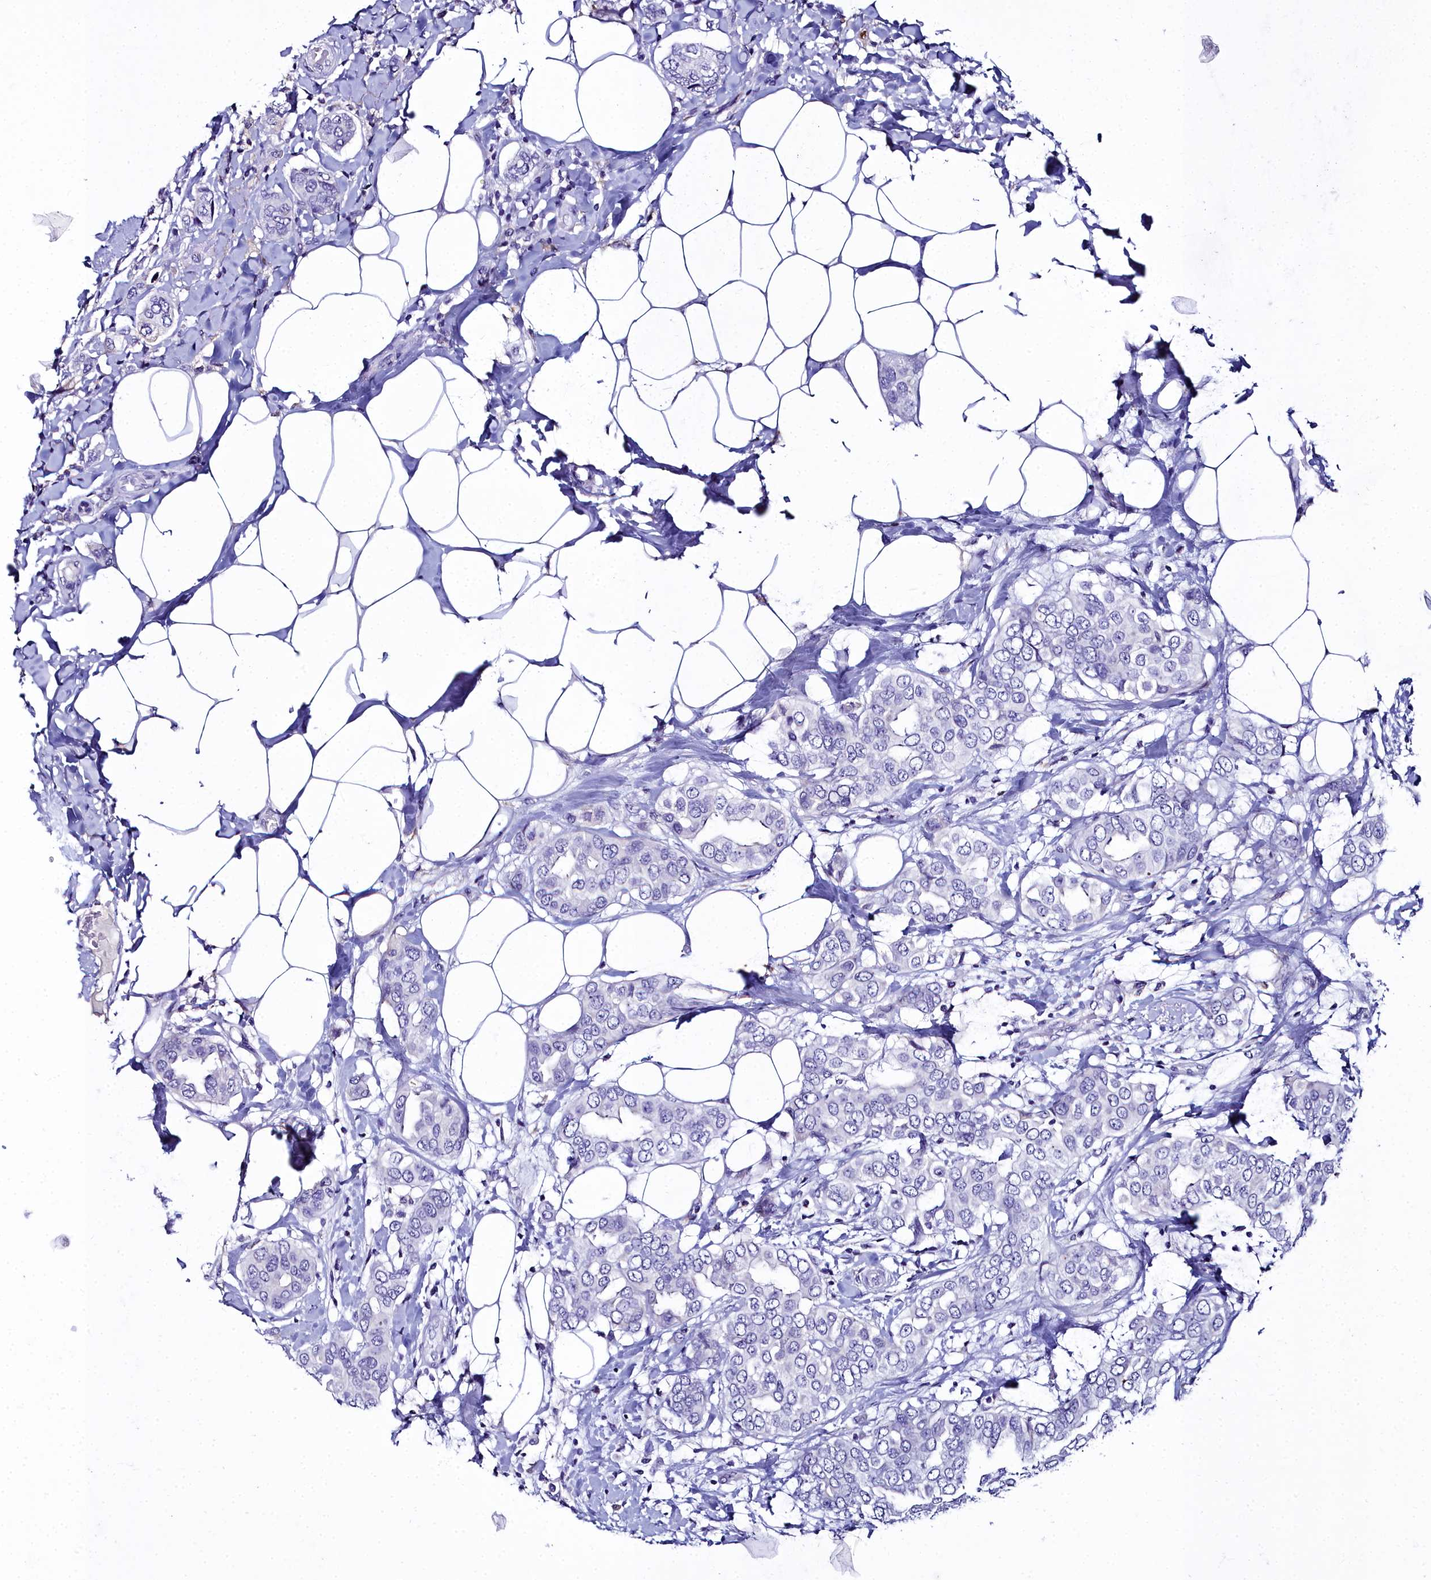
{"staining": {"intensity": "negative", "quantity": "none", "location": "none"}, "tissue": "breast cancer", "cell_type": "Tumor cells", "image_type": "cancer", "snomed": [{"axis": "morphology", "description": "Lobular carcinoma"}, {"axis": "topography", "description": "Breast"}], "caption": "Breast lobular carcinoma was stained to show a protein in brown. There is no significant staining in tumor cells.", "gene": "ELAPOR2", "patient": {"sex": "female", "age": 51}}